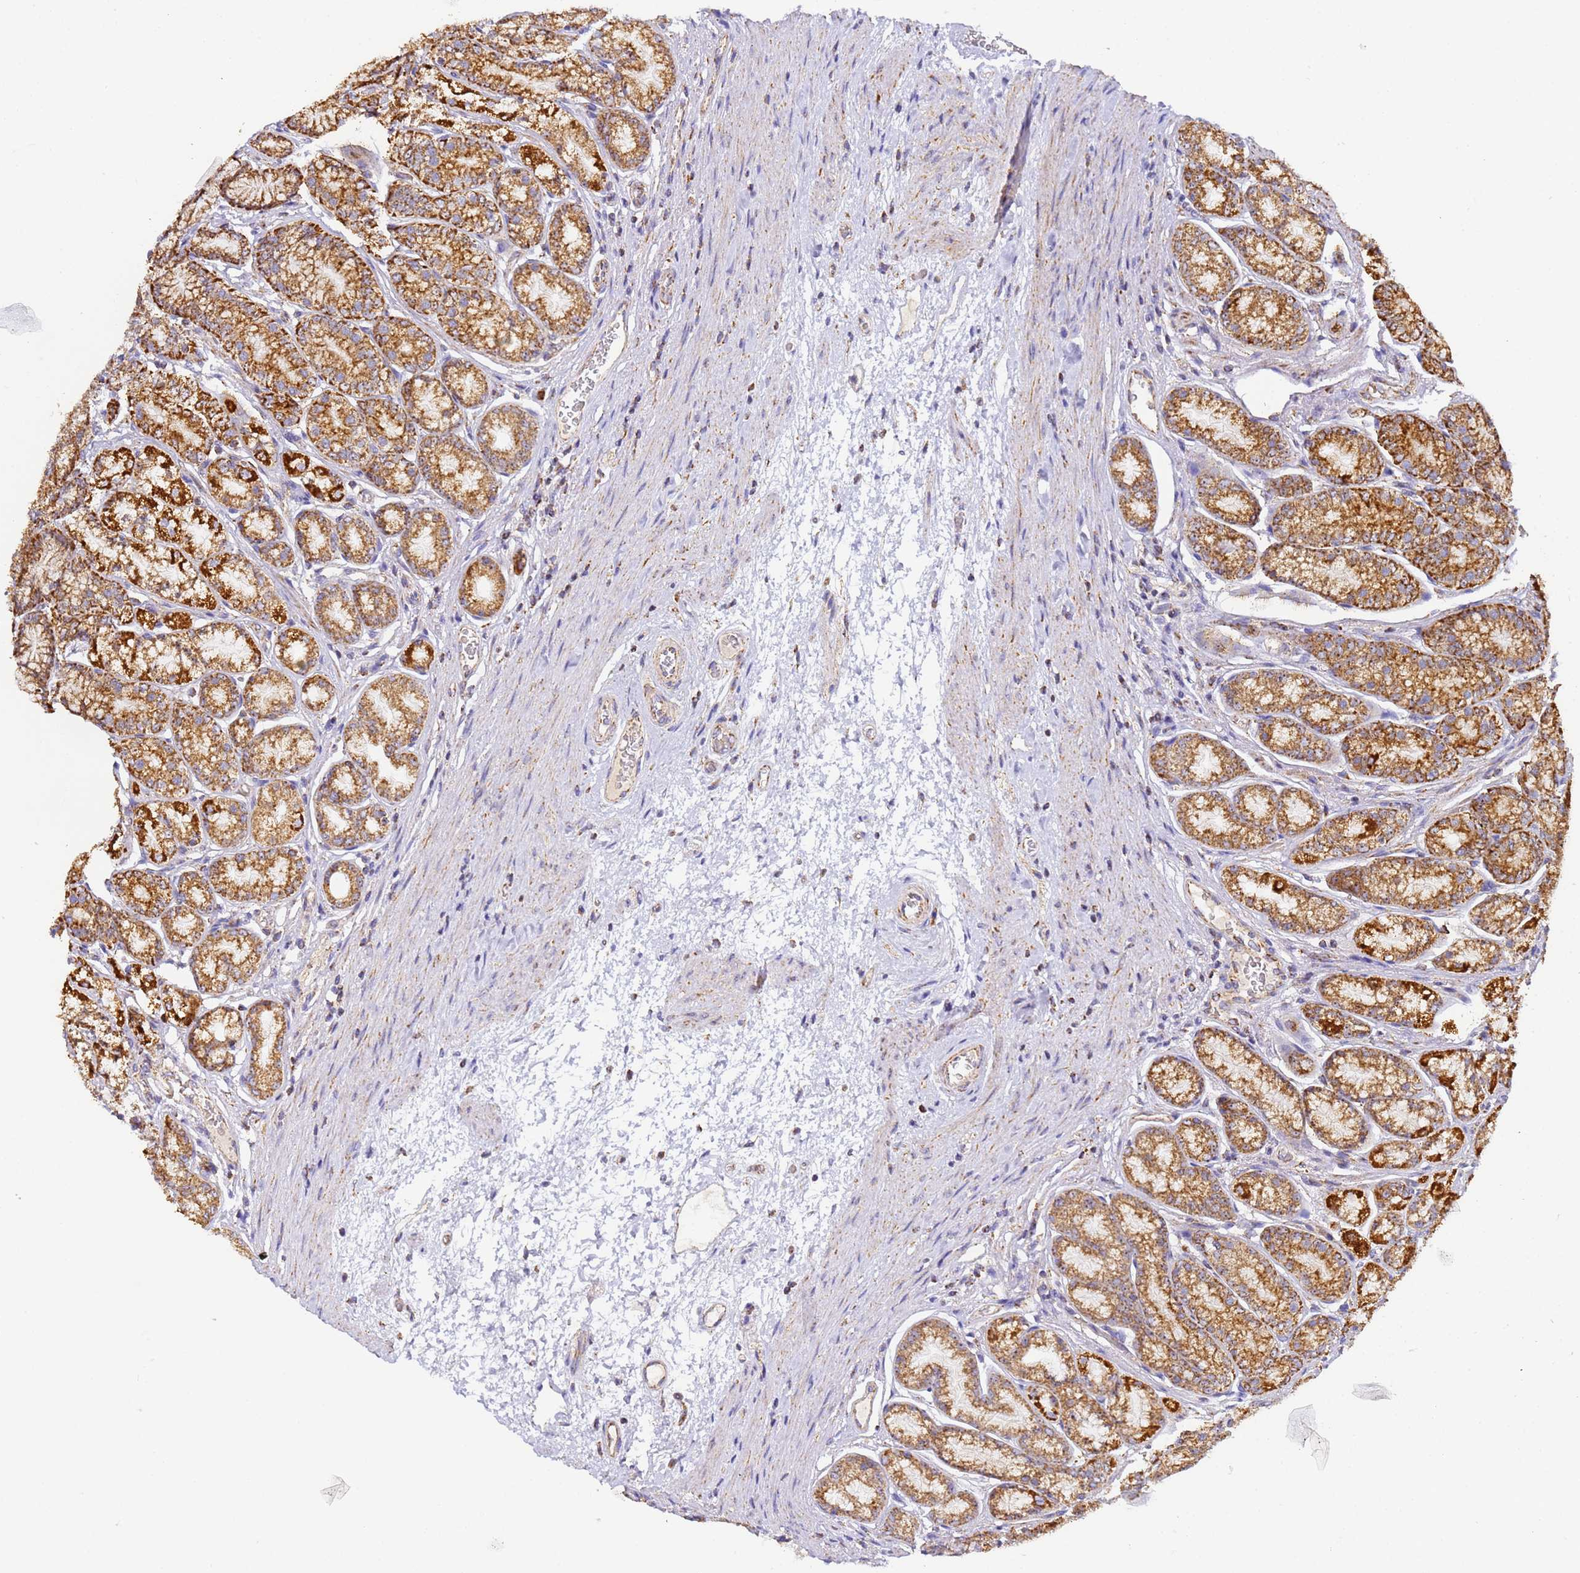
{"staining": {"intensity": "strong", "quantity": ">75%", "location": "cytoplasmic/membranous"}, "tissue": "stomach", "cell_type": "Glandular cells", "image_type": "normal", "snomed": [{"axis": "morphology", "description": "Normal tissue, NOS"}, {"axis": "morphology", "description": "Adenocarcinoma, NOS"}, {"axis": "morphology", "description": "Adenocarcinoma, High grade"}, {"axis": "topography", "description": "Stomach, upper"}, {"axis": "topography", "description": "Stomach"}], "caption": "Stomach stained with a brown dye displays strong cytoplasmic/membranous positive staining in approximately >75% of glandular cells.", "gene": "FRG2B", "patient": {"sex": "female", "age": 65}}